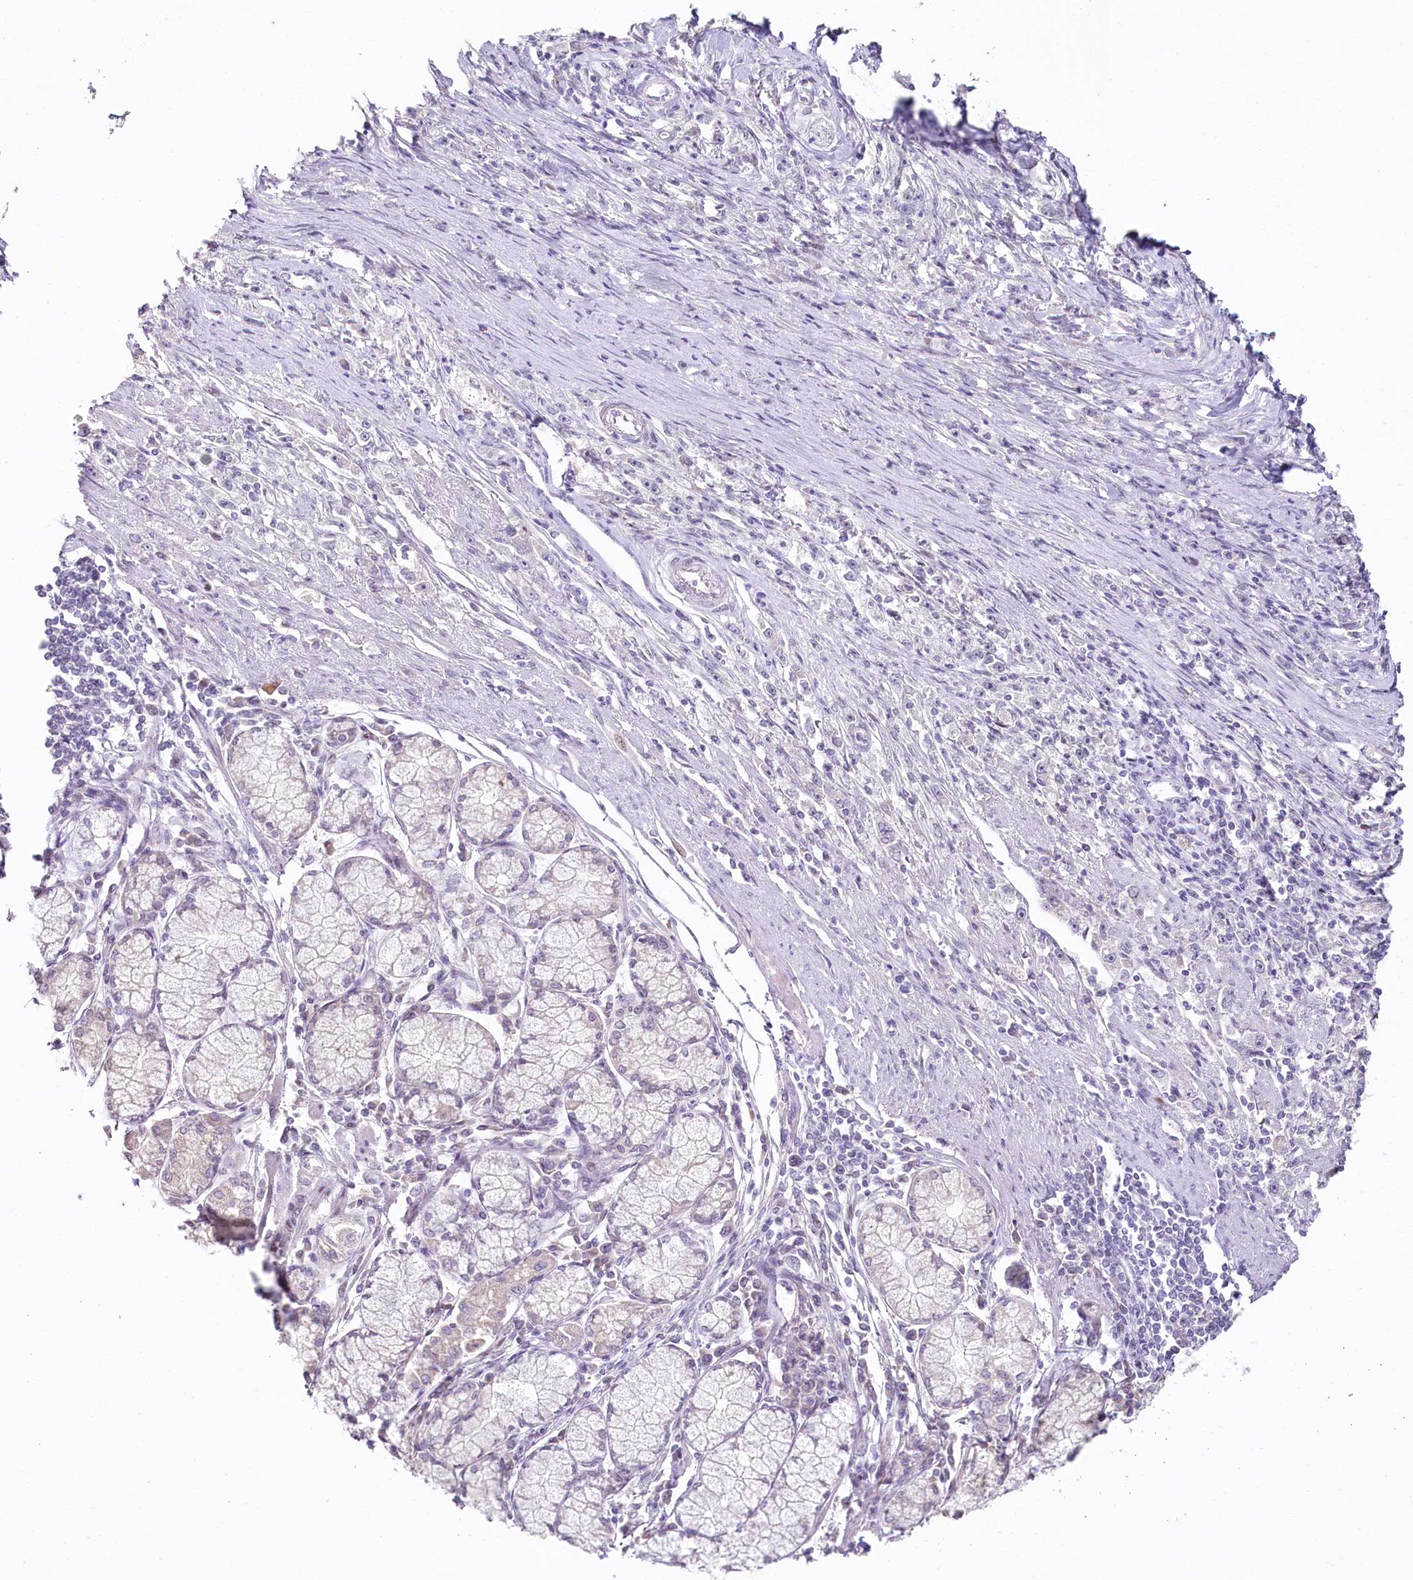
{"staining": {"intensity": "negative", "quantity": "none", "location": "none"}, "tissue": "stomach cancer", "cell_type": "Tumor cells", "image_type": "cancer", "snomed": [{"axis": "morphology", "description": "Adenocarcinoma, NOS"}, {"axis": "topography", "description": "Stomach"}], "caption": "IHC image of neoplastic tissue: human stomach cancer (adenocarcinoma) stained with DAB (3,3'-diaminobenzidine) demonstrates no significant protein expression in tumor cells.", "gene": "HPD", "patient": {"sex": "female", "age": 59}}